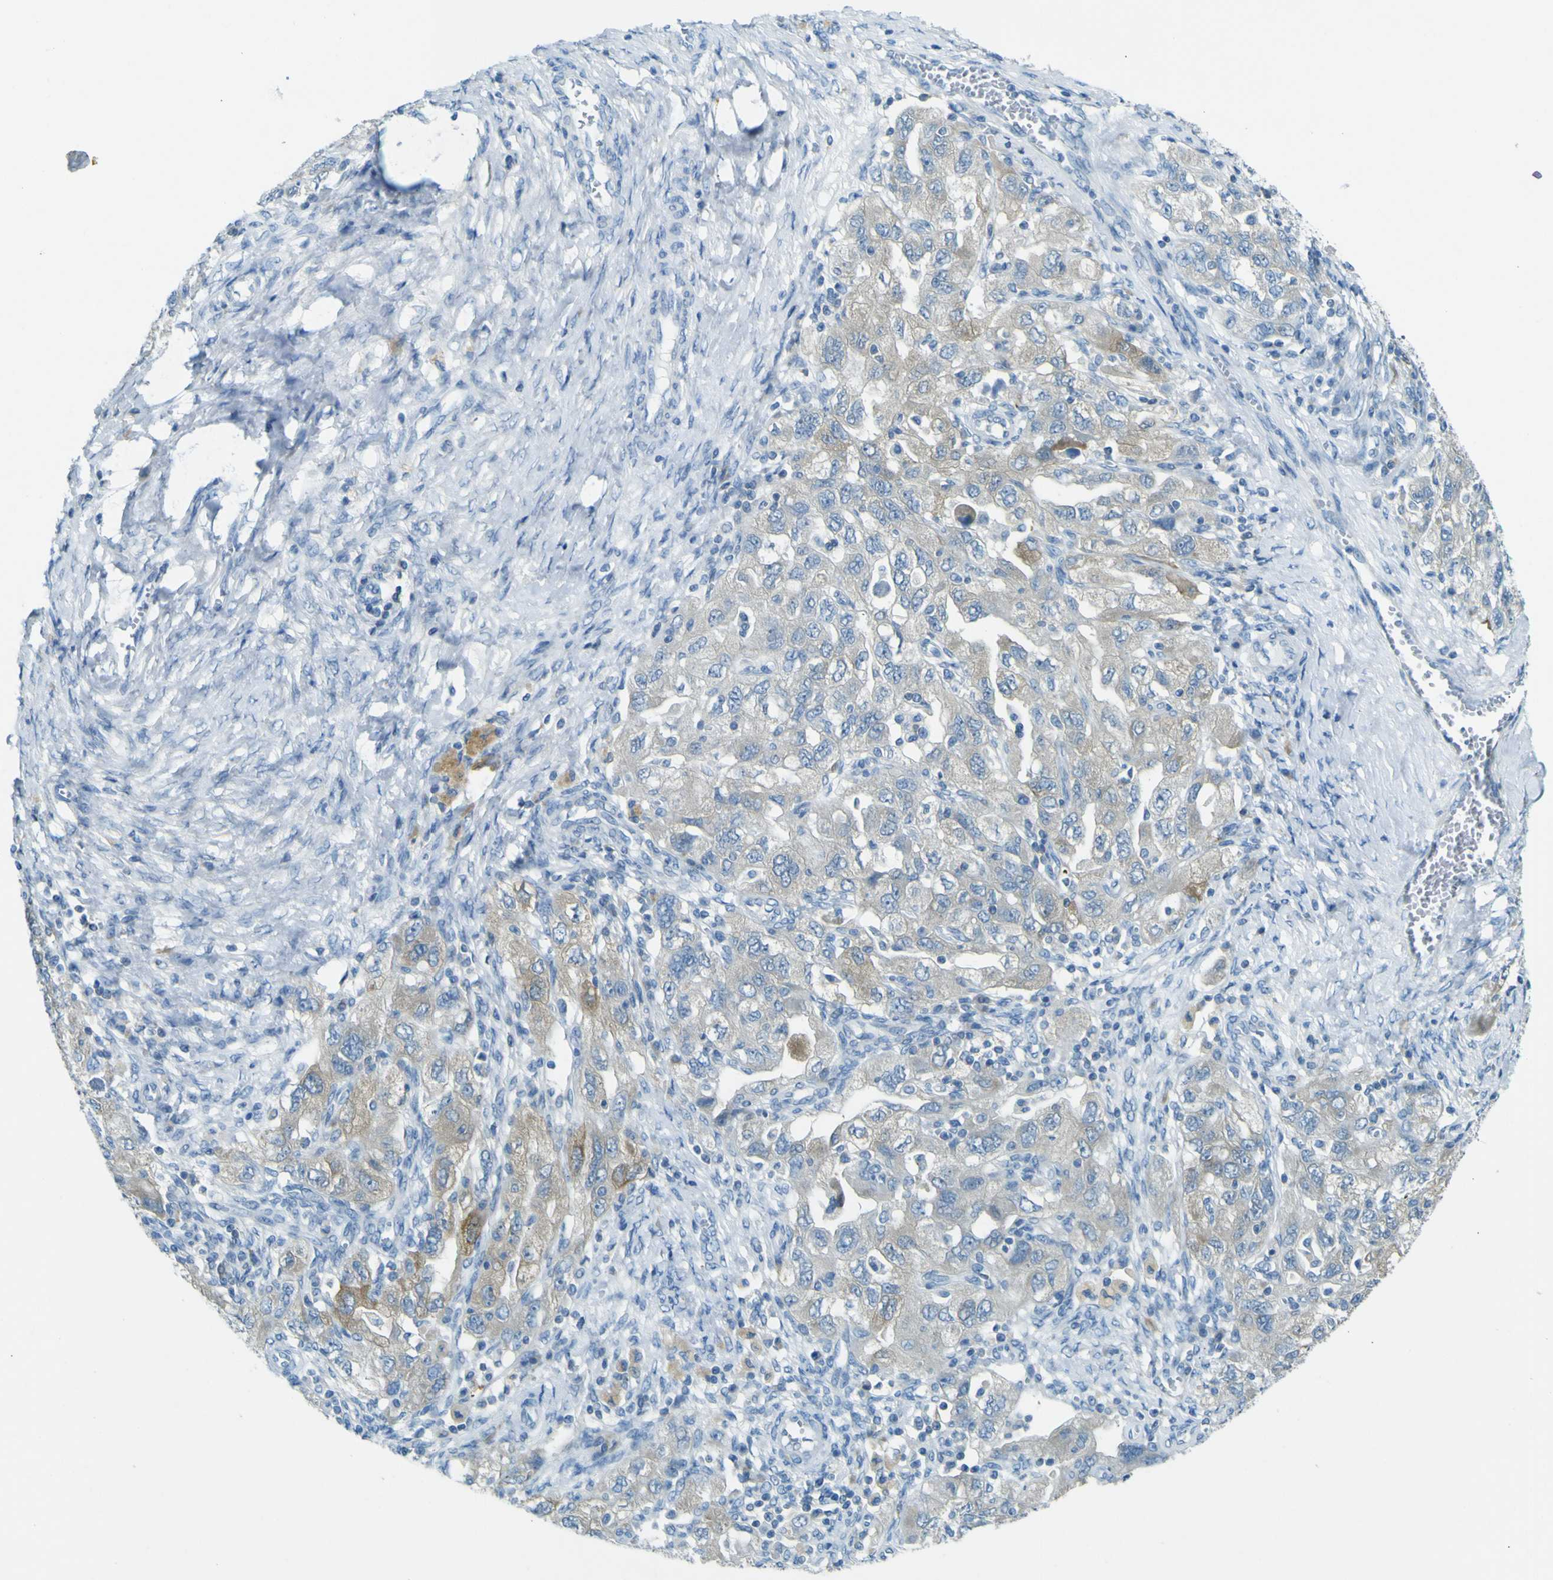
{"staining": {"intensity": "weak", "quantity": "25%-75%", "location": "cytoplasmic/membranous"}, "tissue": "ovarian cancer", "cell_type": "Tumor cells", "image_type": "cancer", "snomed": [{"axis": "morphology", "description": "Carcinoma, NOS"}, {"axis": "morphology", "description": "Cystadenocarcinoma, serous, NOS"}, {"axis": "topography", "description": "Ovary"}], "caption": "Brown immunohistochemical staining in human ovarian serous cystadenocarcinoma demonstrates weak cytoplasmic/membranous expression in about 25%-75% of tumor cells.", "gene": "SORCS1", "patient": {"sex": "female", "age": 69}}